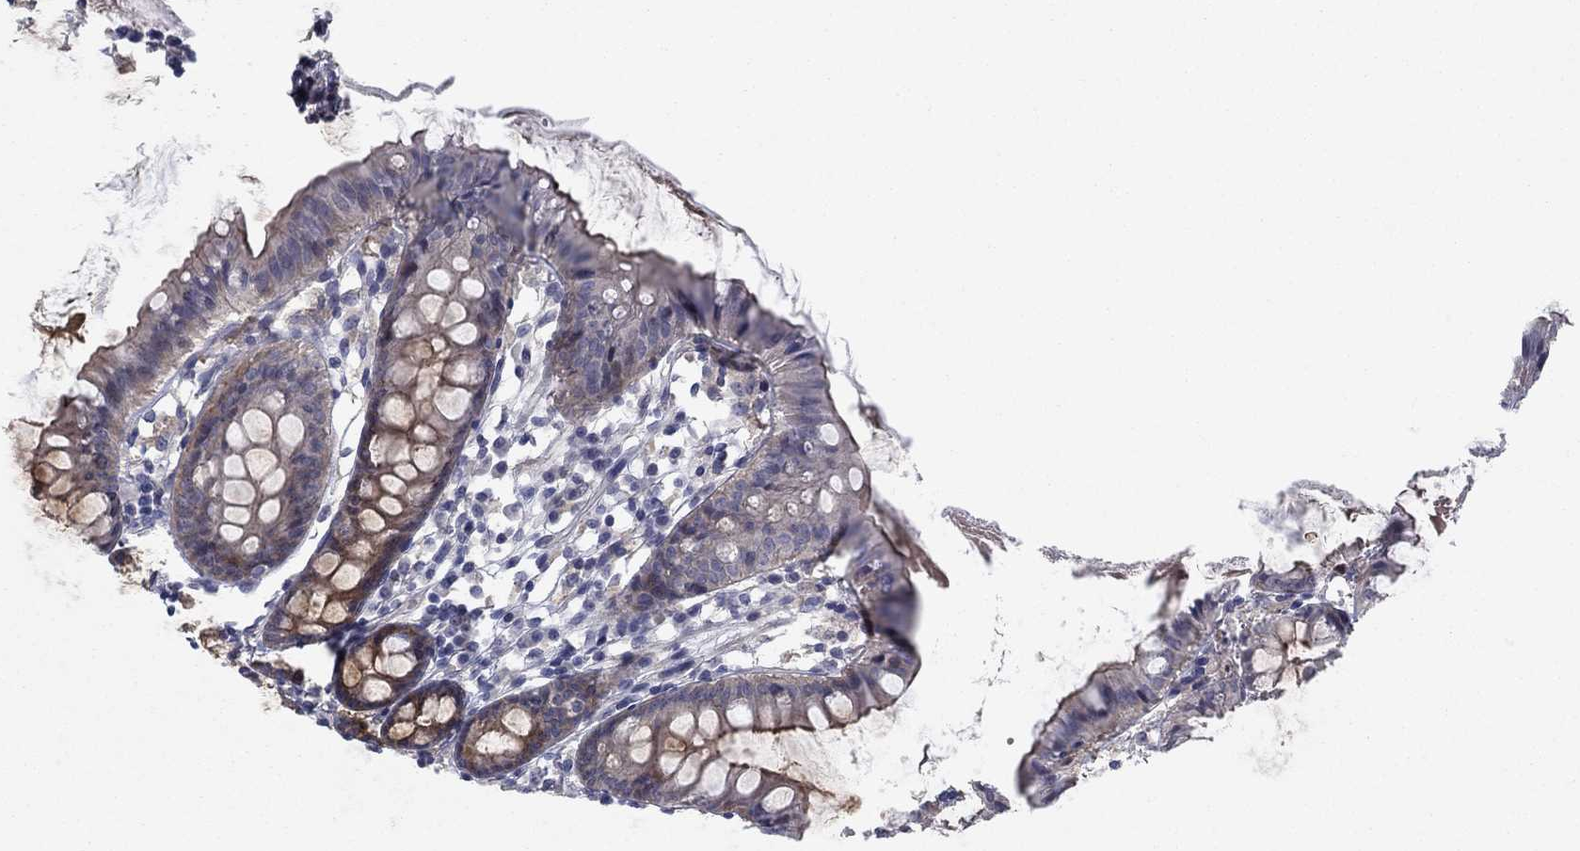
{"staining": {"intensity": "negative", "quantity": "none", "location": "none"}, "tissue": "colon", "cell_type": "Endothelial cells", "image_type": "normal", "snomed": [{"axis": "morphology", "description": "Normal tissue, NOS"}, {"axis": "topography", "description": "Colon"}], "caption": "High power microscopy photomicrograph of an immunohistochemistry image of normal colon, revealing no significant expression in endothelial cells.", "gene": "KIF15", "patient": {"sex": "female", "age": 84}}